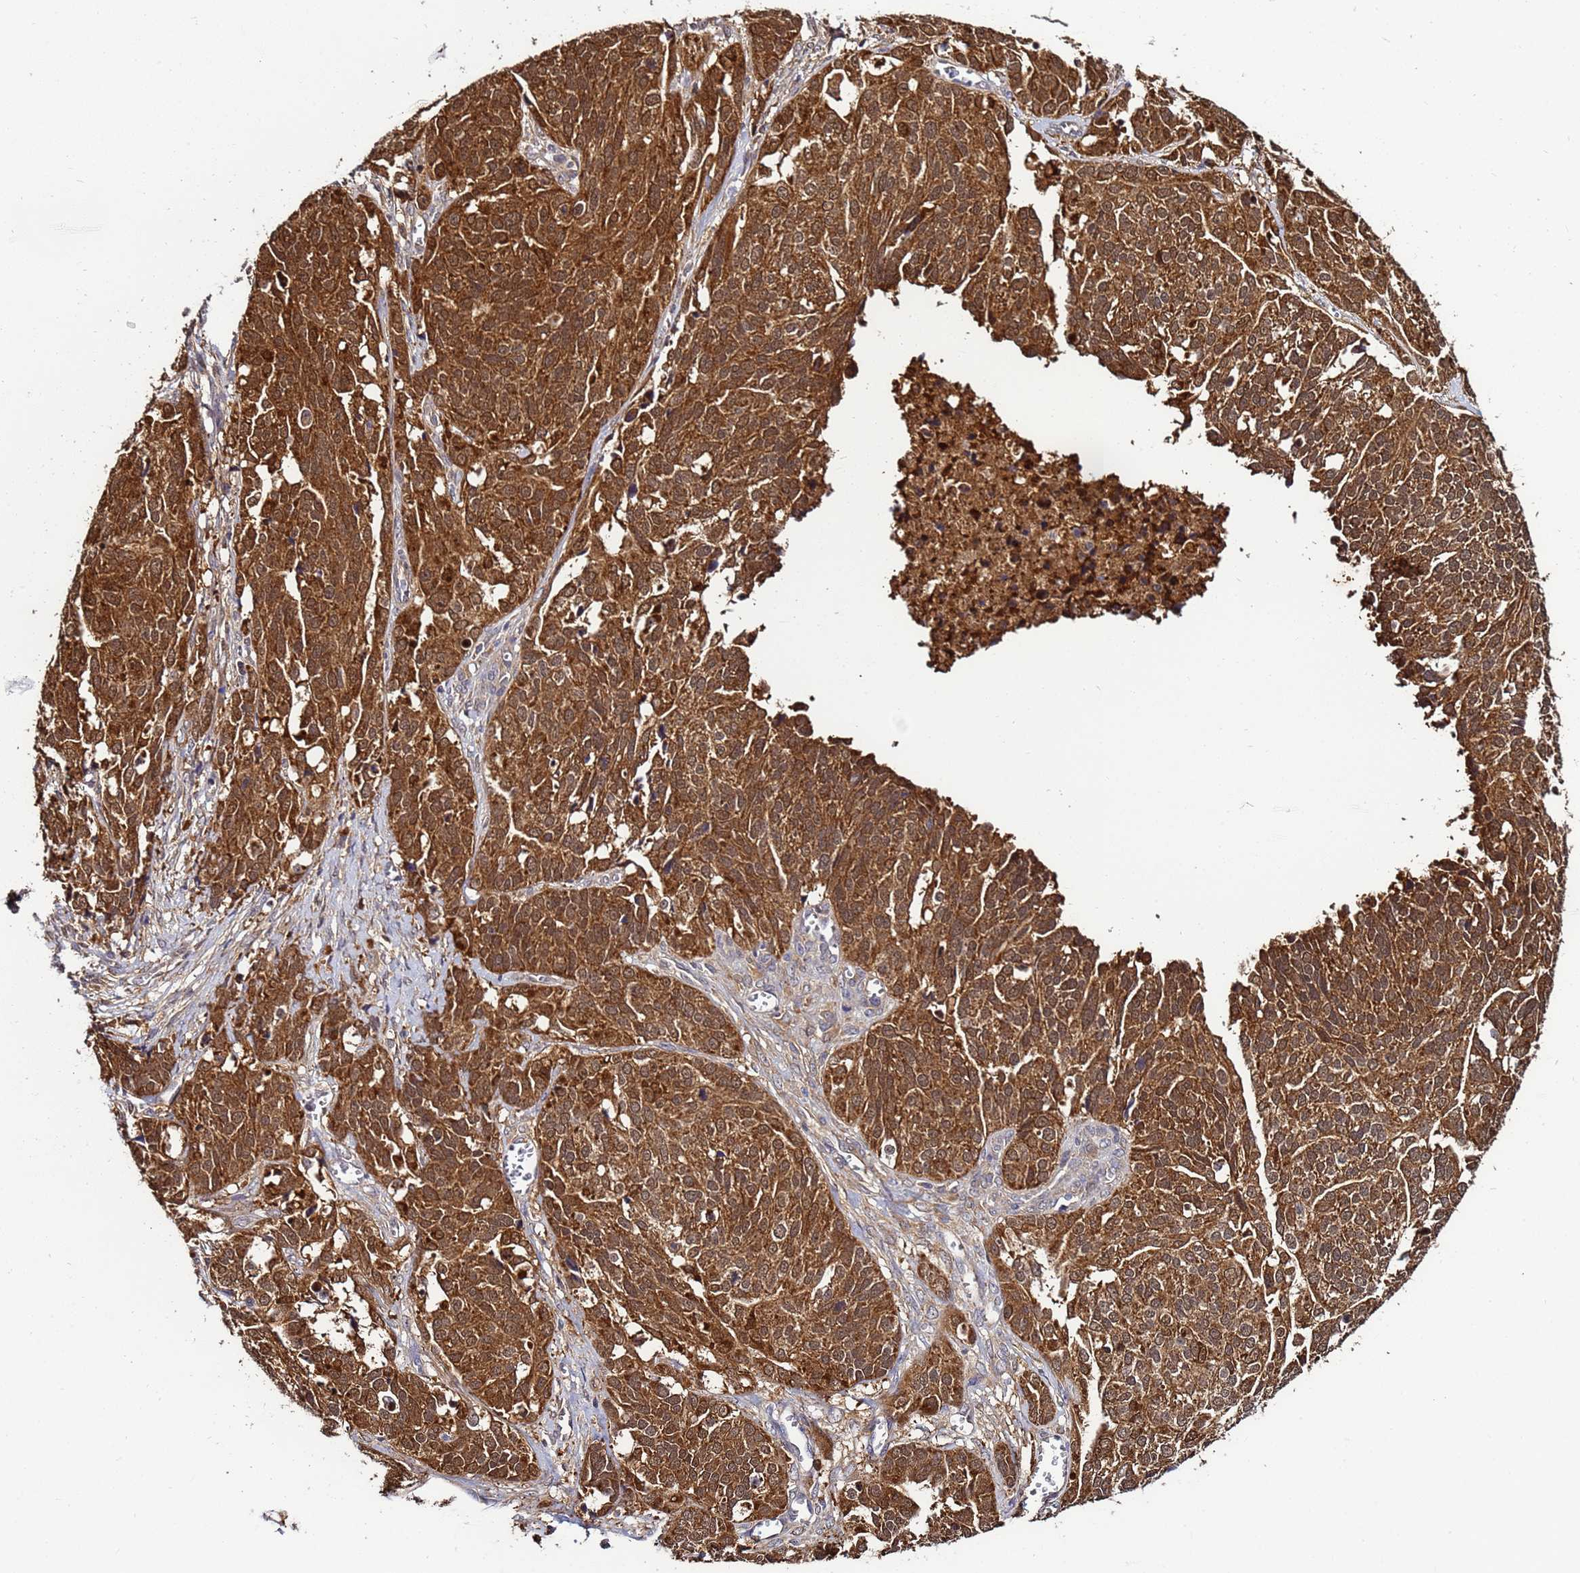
{"staining": {"intensity": "moderate", "quantity": ">75%", "location": "cytoplasmic/membranous"}, "tissue": "ovarian cancer", "cell_type": "Tumor cells", "image_type": "cancer", "snomed": [{"axis": "morphology", "description": "Cystadenocarcinoma, serous, NOS"}, {"axis": "topography", "description": "Ovary"}], "caption": "Immunohistochemistry (IHC) (DAB) staining of ovarian cancer (serous cystadenocarcinoma) demonstrates moderate cytoplasmic/membranous protein staining in approximately >75% of tumor cells.", "gene": "NAXE", "patient": {"sex": "female", "age": 44}}